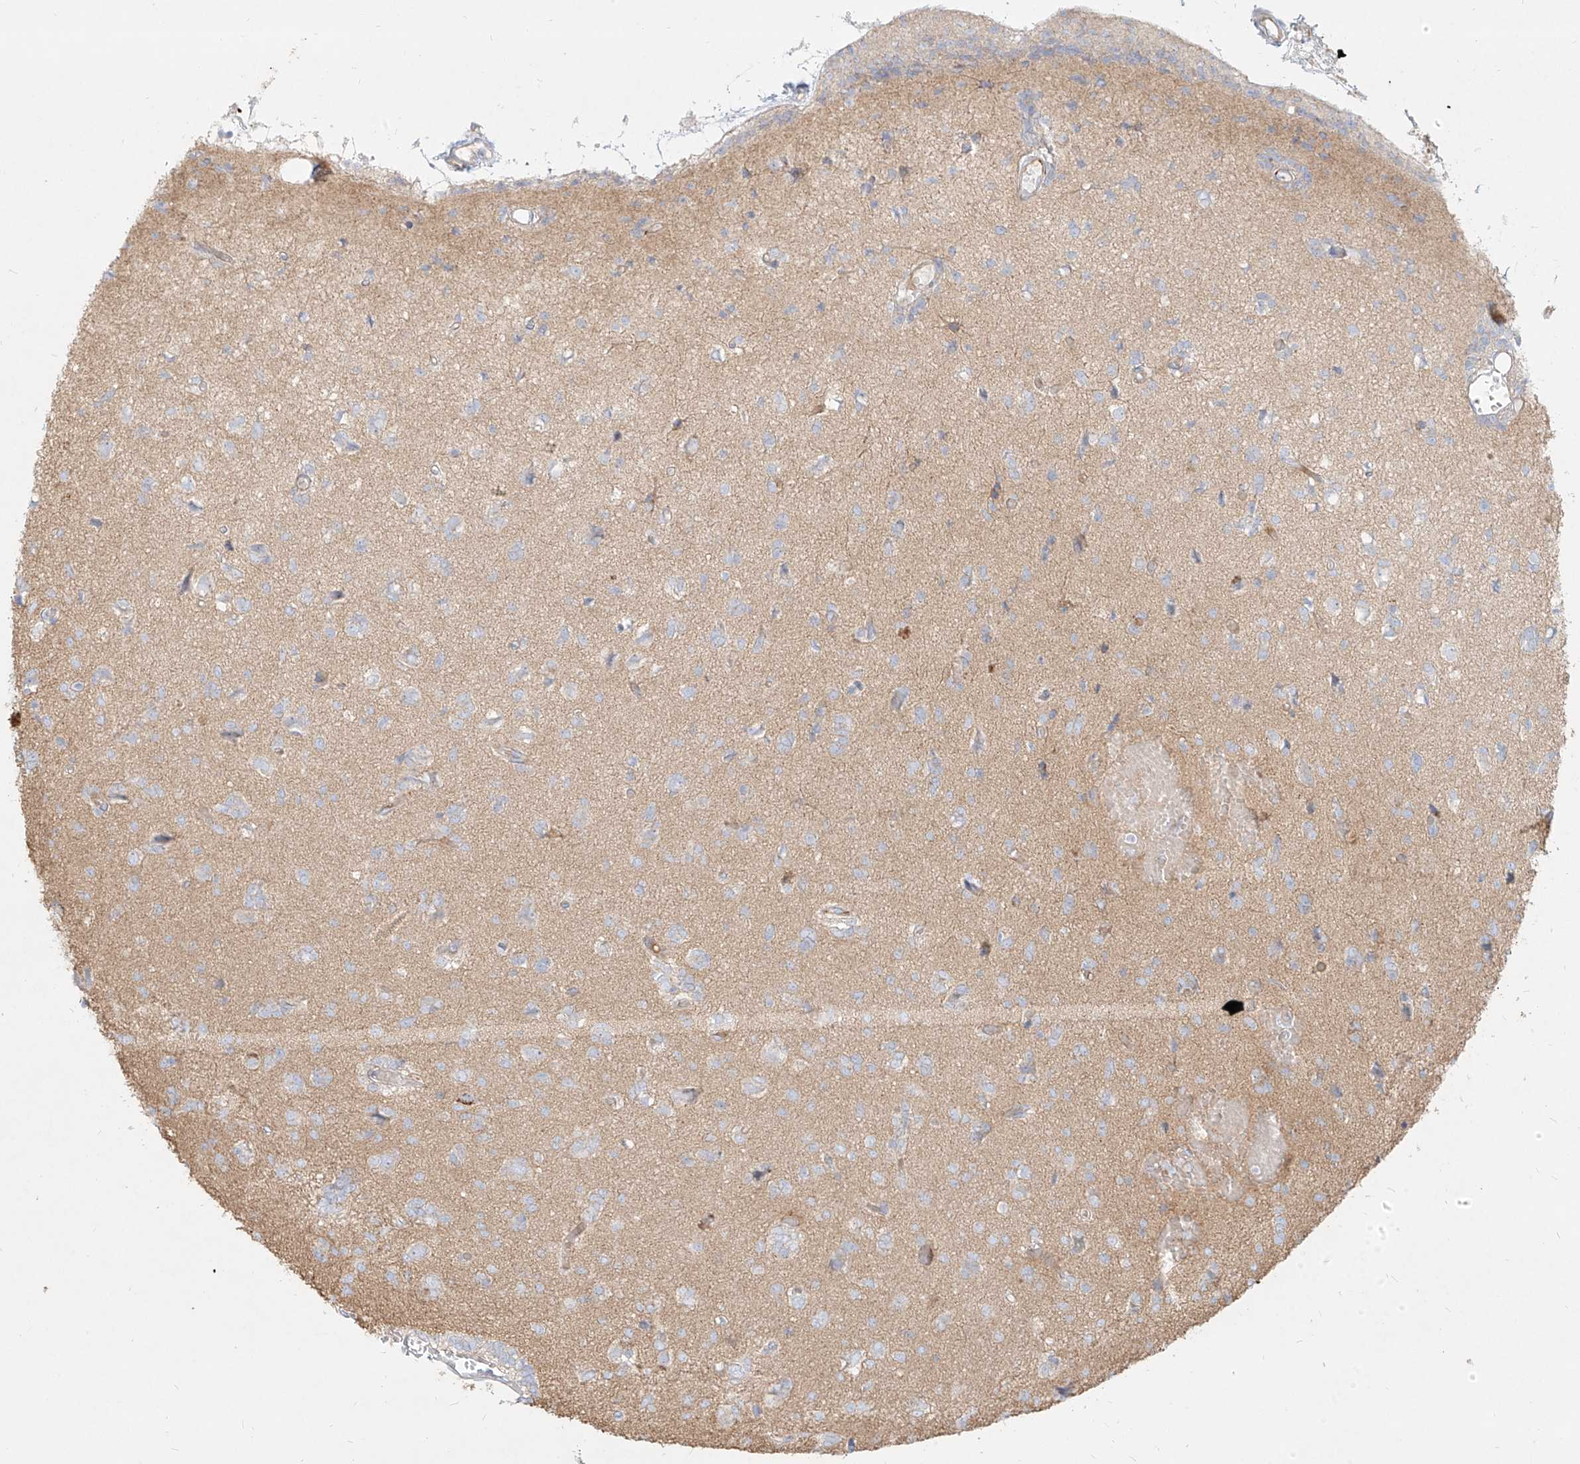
{"staining": {"intensity": "negative", "quantity": "none", "location": "none"}, "tissue": "glioma", "cell_type": "Tumor cells", "image_type": "cancer", "snomed": [{"axis": "morphology", "description": "Glioma, malignant, High grade"}, {"axis": "topography", "description": "Brain"}], "caption": "Malignant high-grade glioma was stained to show a protein in brown. There is no significant staining in tumor cells.", "gene": "MTX2", "patient": {"sex": "female", "age": 59}}